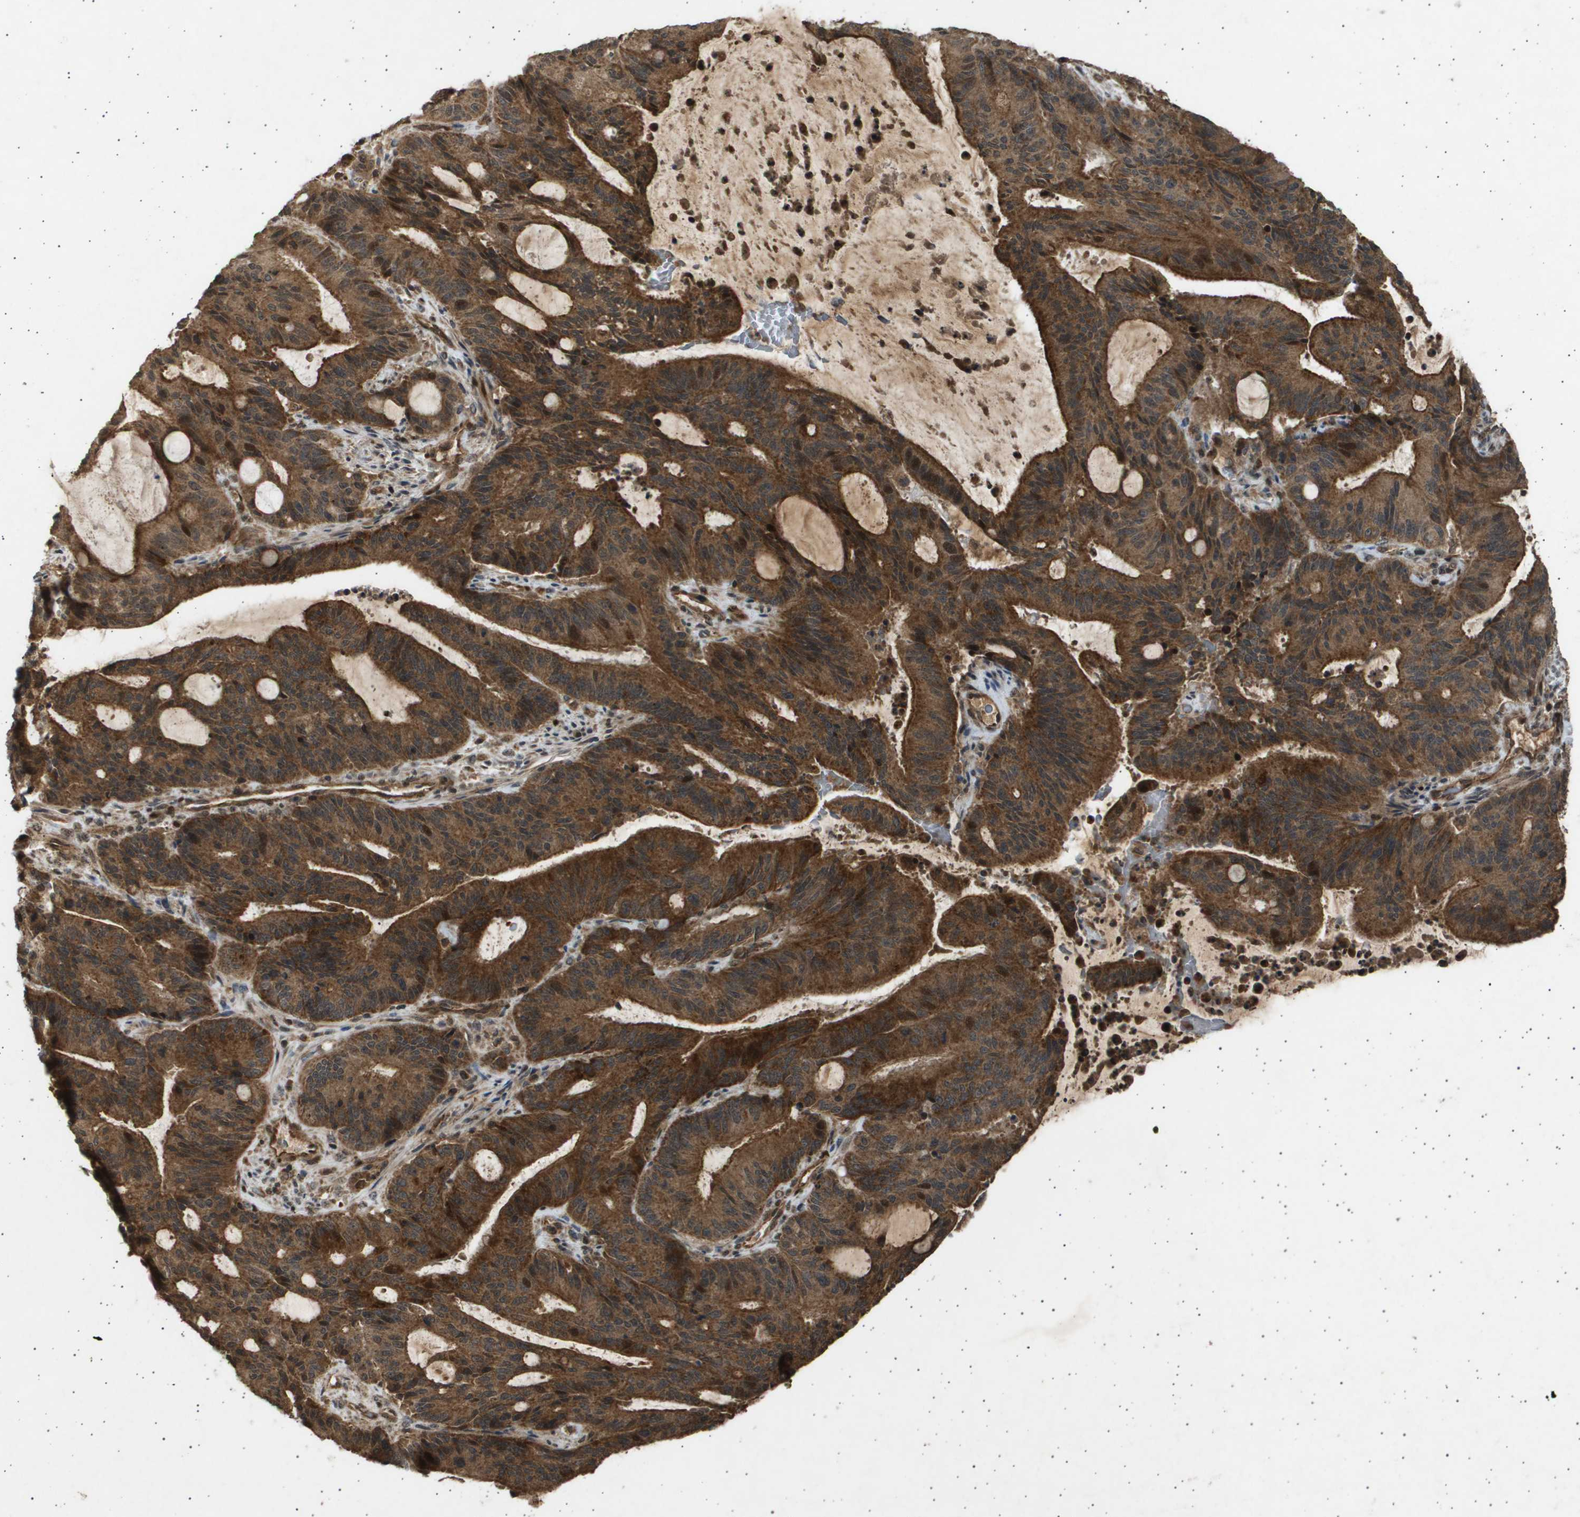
{"staining": {"intensity": "strong", "quantity": ">75%", "location": "cytoplasmic/membranous,nuclear"}, "tissue": "liver cancer", "cell_type": "Tumor cells", "image_type": "cancer", "snomed": [{"axis": "morphology", "description": "Normal tissue, NOS"}, {"axis": "morphology", "description": "Cholangiocarcinoma"}, {"axis": "topography", "description": "Liver"}, {"axis": "topography", "description": "Peripheral nerve tissue"}], "caption": "Immunohistochemical staining of cholangiocarcinoma (liver) reveals strong cytoplasmic/membranous and nuclear protein expression in approximately >75% of tumor cells.", "gene": "TNRC6A", "patient": {"sex": "female", "age": 73}}